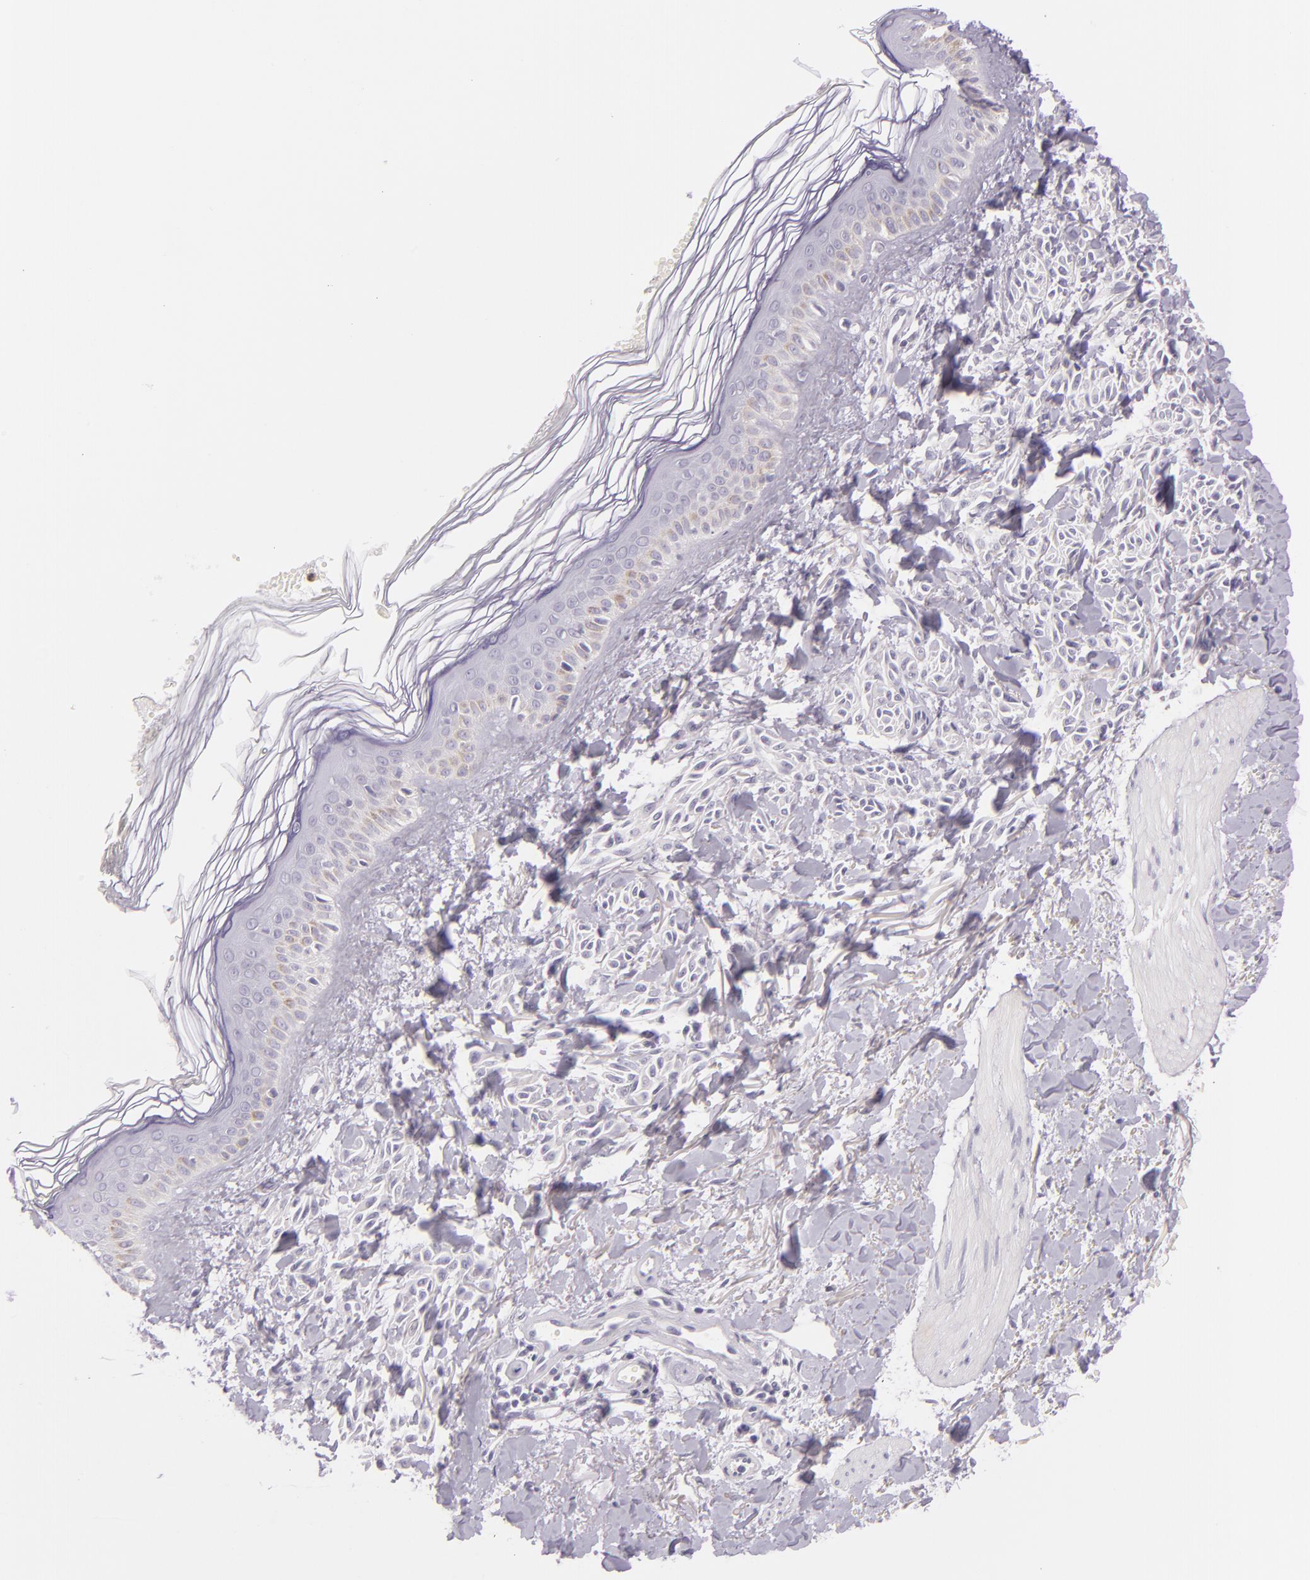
{"staining": {"intensity": "negative", "quantity": "none", "location": "none"}, "tissue": "melanoma", "cell_type": "Tumor cells", "image_type": "cancer", "snomed": [{"axis": "morphology", "description": "Malignant melanoma, NOS"}, {"axis": "topography", "description": "Skin"}], "caption": "Immunohistochemistry histopathology image of neoplastic tissue: melanoma stained with DAB (3,3'-diaminobenzidine) demonstrates no significant protein positivity in tumor cells.", "gene": "CBS", "patient": {"sex": "female", "age": 73}}